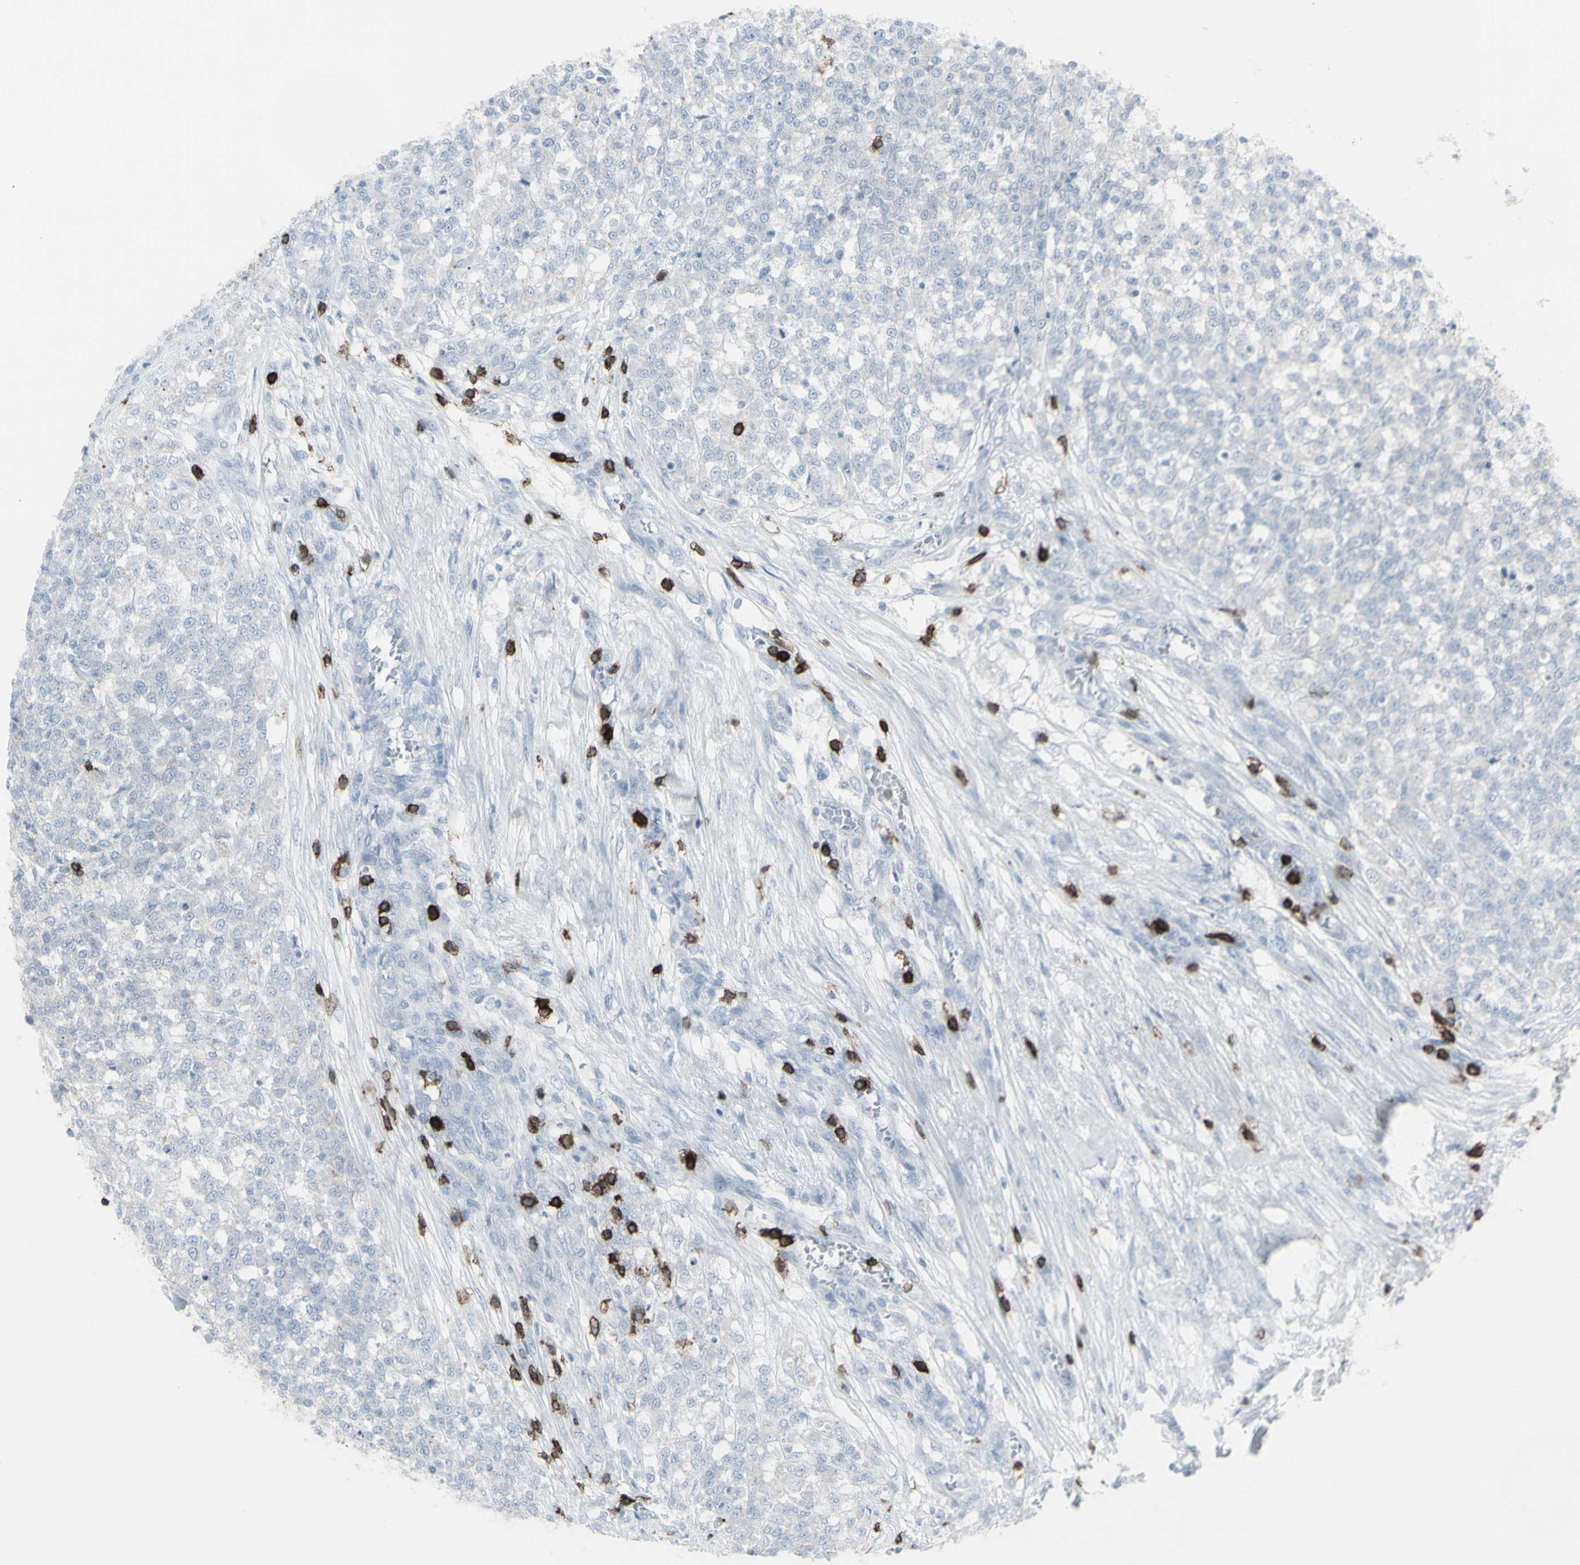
{"staining": {"intensity": "negative", "quantity": "none", "location": "none"}, "tissue": "testis cancer", "cell_type": "Tumor cells", "image_type": "cancer", "snomed": [{"axis": "morphology", "description": "Seminoma, NOS"}, {"axis": "topography", "description": "Testis"}], "caption": "IHC image of human testis seminoma stained for a protein (brown), which reveals no positivity in tumor cells. (IHC, brightfield microscopy, high magnification).", "gene": "CD247", "patient": {"sex": "male", "age": 59}}